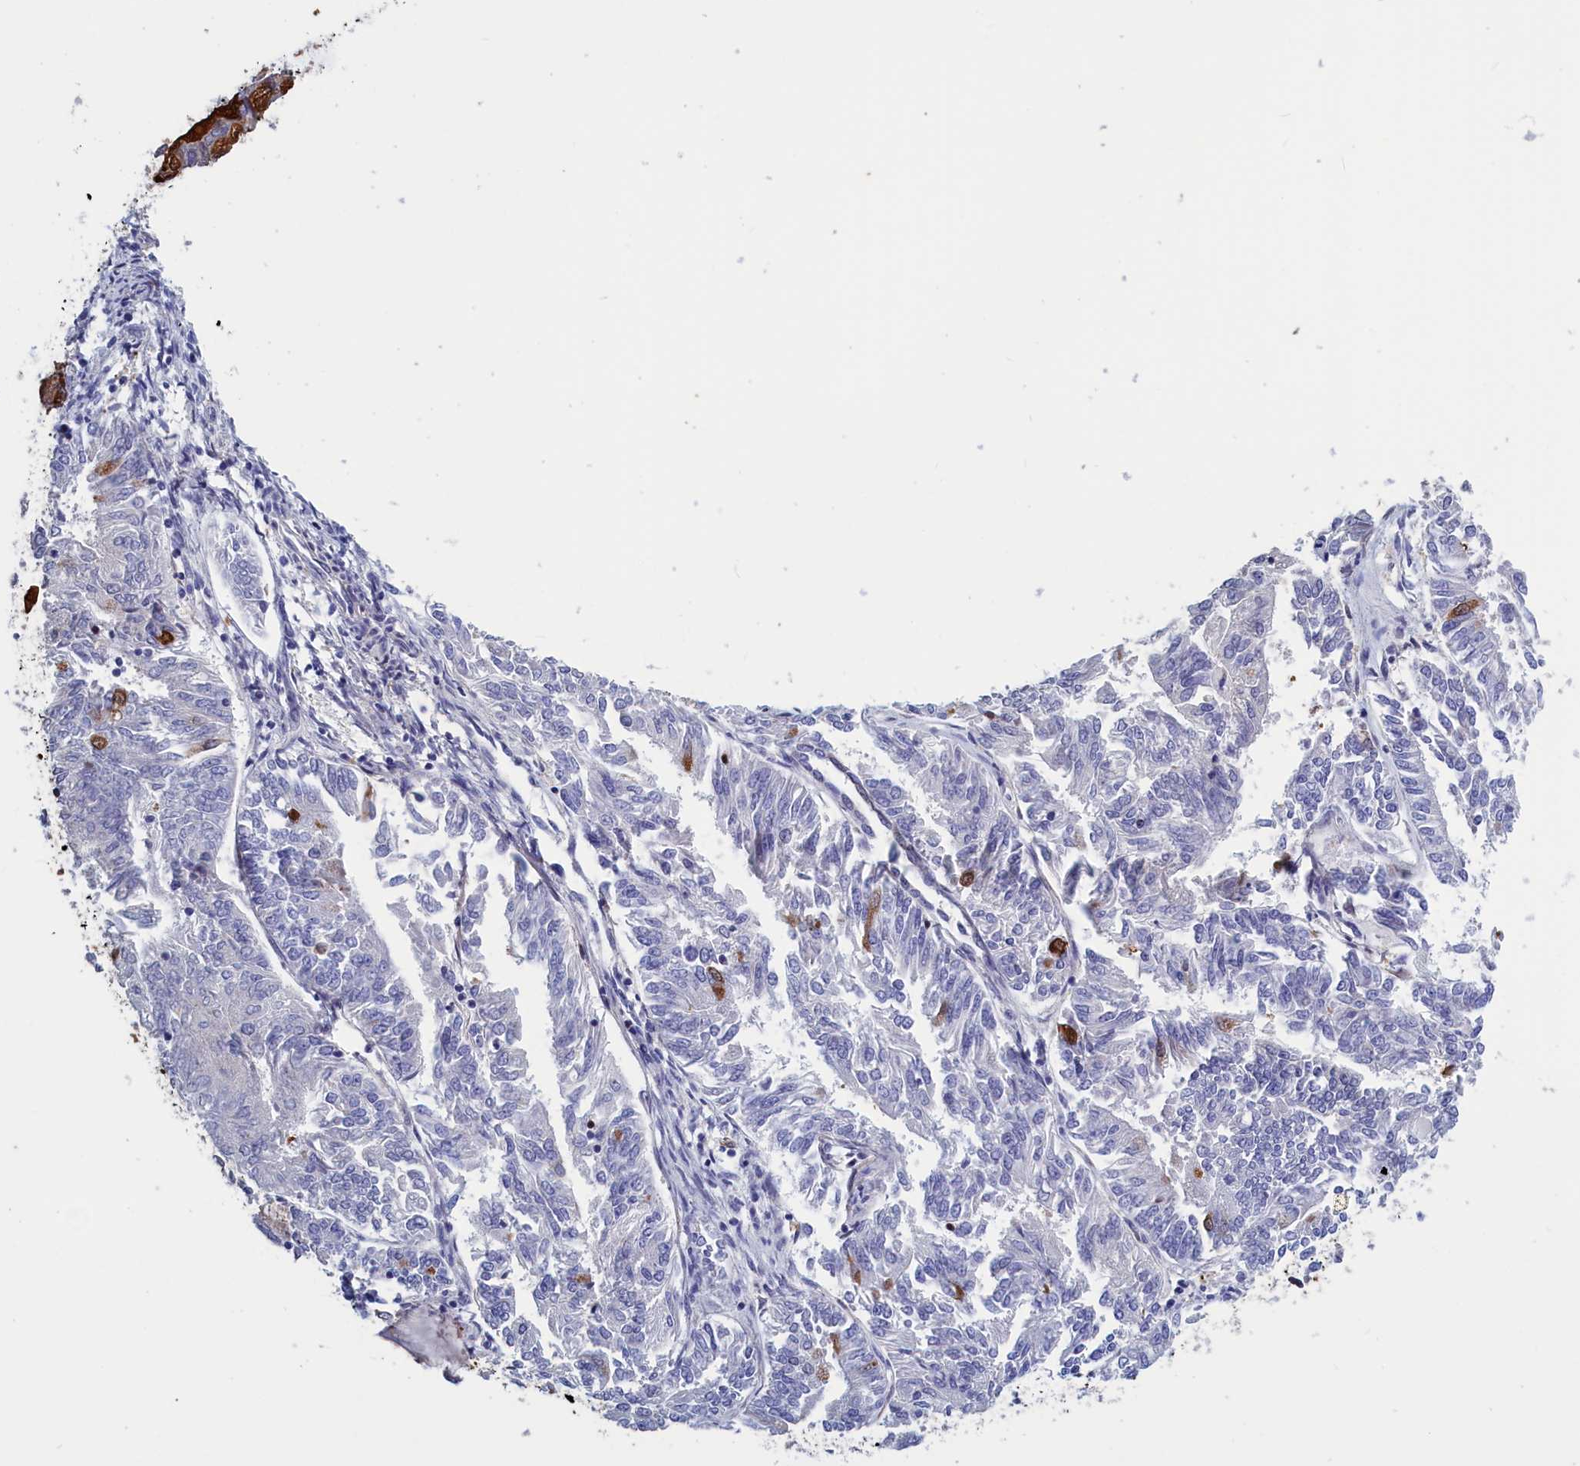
{"staining": {"intensity": "negative", "quantity": "none", "location": "none"}, "tissue": "endometrial cancer", "cell_type": "Tumor cells", "image_type": "cancer", "snomed": [{"axis": "morphology", "description": "Adenocarcinoma, NOS"}, {"axis": "topography", "description": "Endometrium"}], "caption": "The photomicrograph demonstrates no staining of tumor cells in adenocarcinoma (endometrial).", "gene": "CRIP1", "patient": {"sex": "female", "age": 58}}